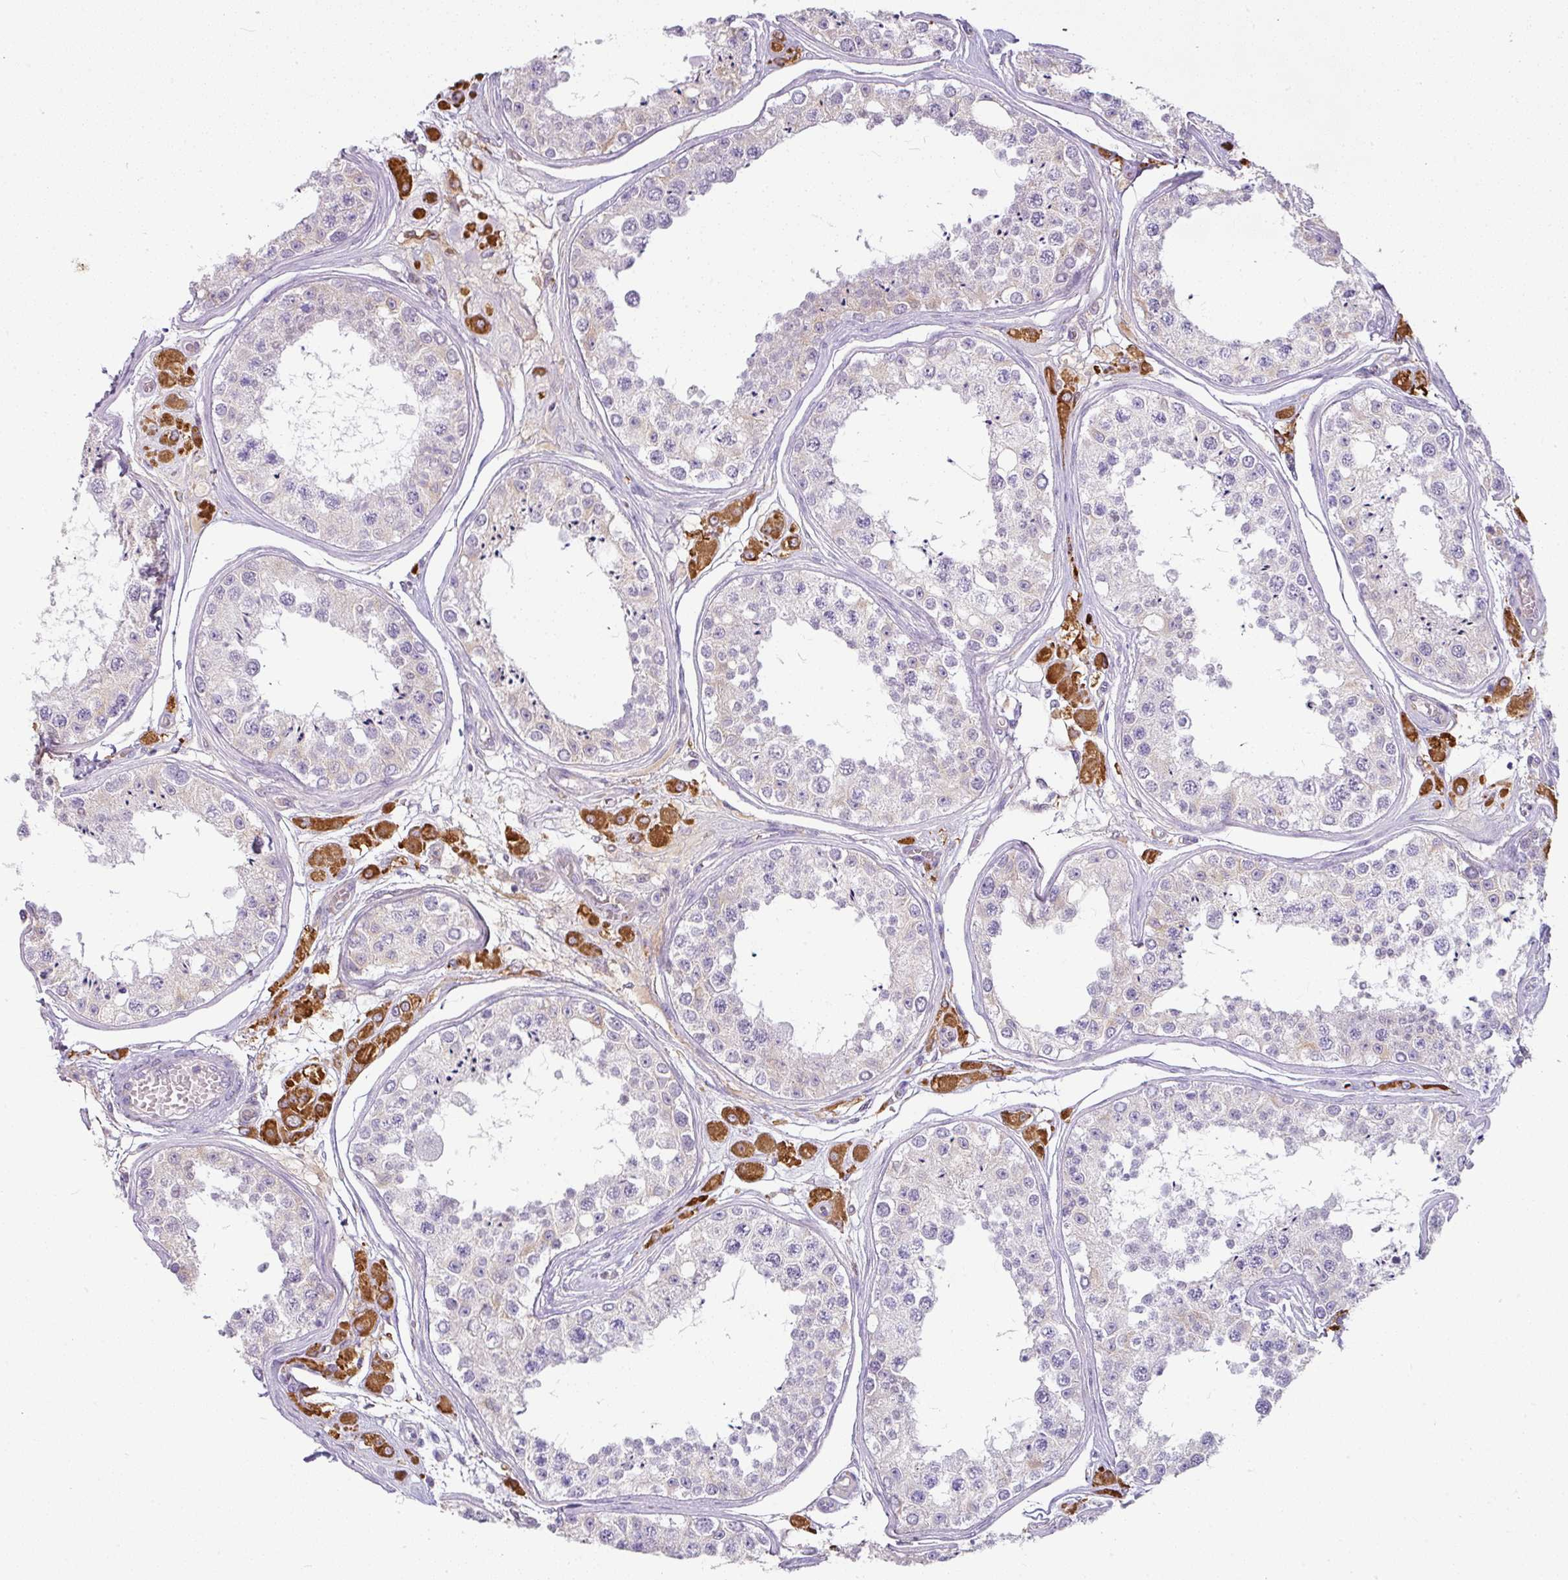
{"staining": {"intensity": "negative", "quantity": "none", "location": "none"}, "tissue": "testis", "cell_type": "Cells in seminiferous ducts", "image_type": "normal", "snomed": [{"axis": "morphology", "description": "Normal tissue, NOS"}, {"axis": "topography", "description": "Testis"}], "caption": "There is no significant positivity in cells in seminiferous ducts of testis. (Brightfield microscopy of DAB IHC at high magnification).", "gene": "FGF17", "patient": {"sex": "male", "age": 25}}